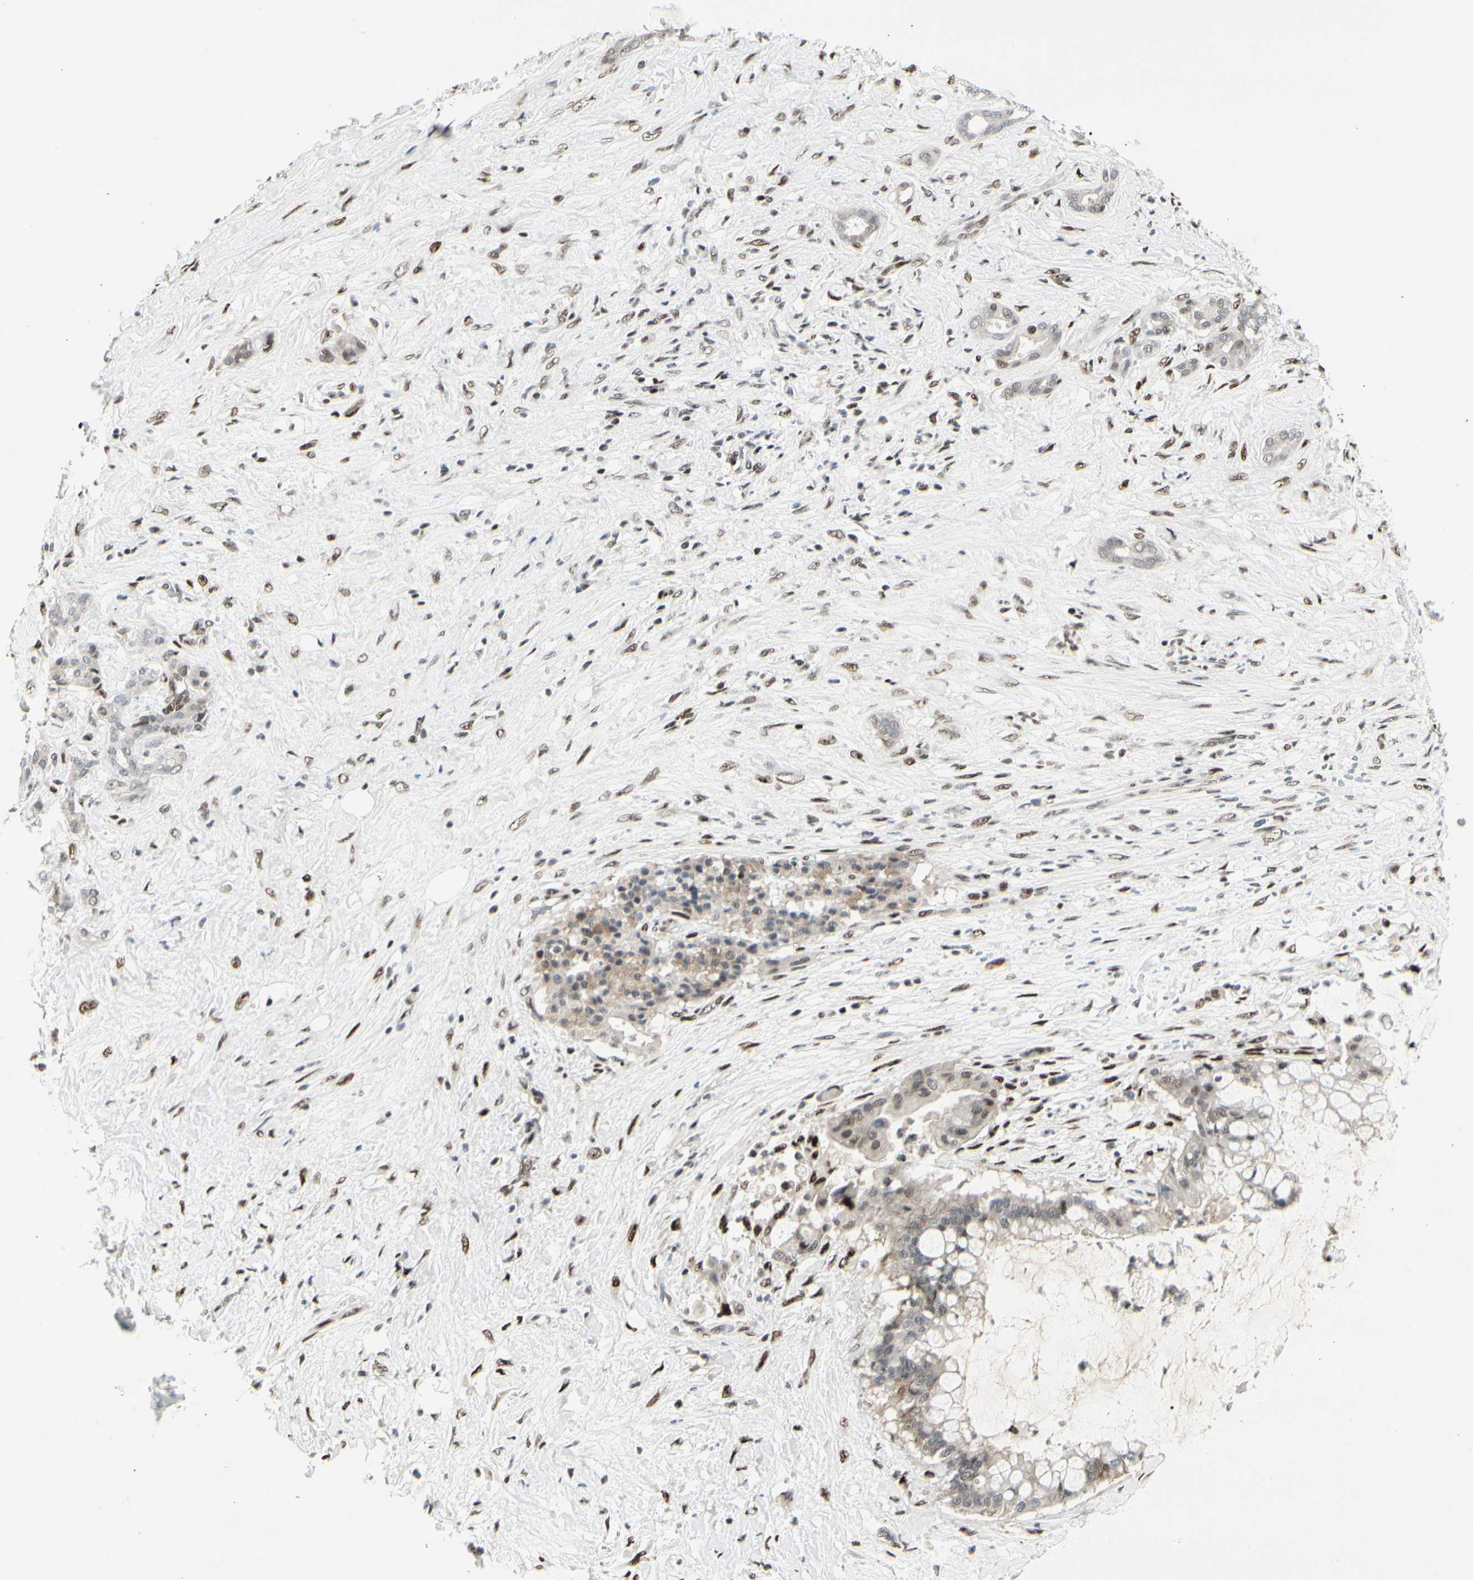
{"staining": {"intensity": "weak", "quantity": "<25%", "location": "nuclear"}, "tissue": "pancreatic cancer", "cell_type": "Tumor cells", "image_type": "cancer", "snomed": [{"axis": "morphology", "description": "Adenocarcinoma, NOS"}, {"axis": "topography", "description": "Pancreas"}], "caption": "Immunohistochemistry histopathology image of pancreatic cancer stained for a protein (brown), which reveals no staining in tumor cells.", "gene": "FOXJ2", "patient": {"sex": "male", "age": 41}}